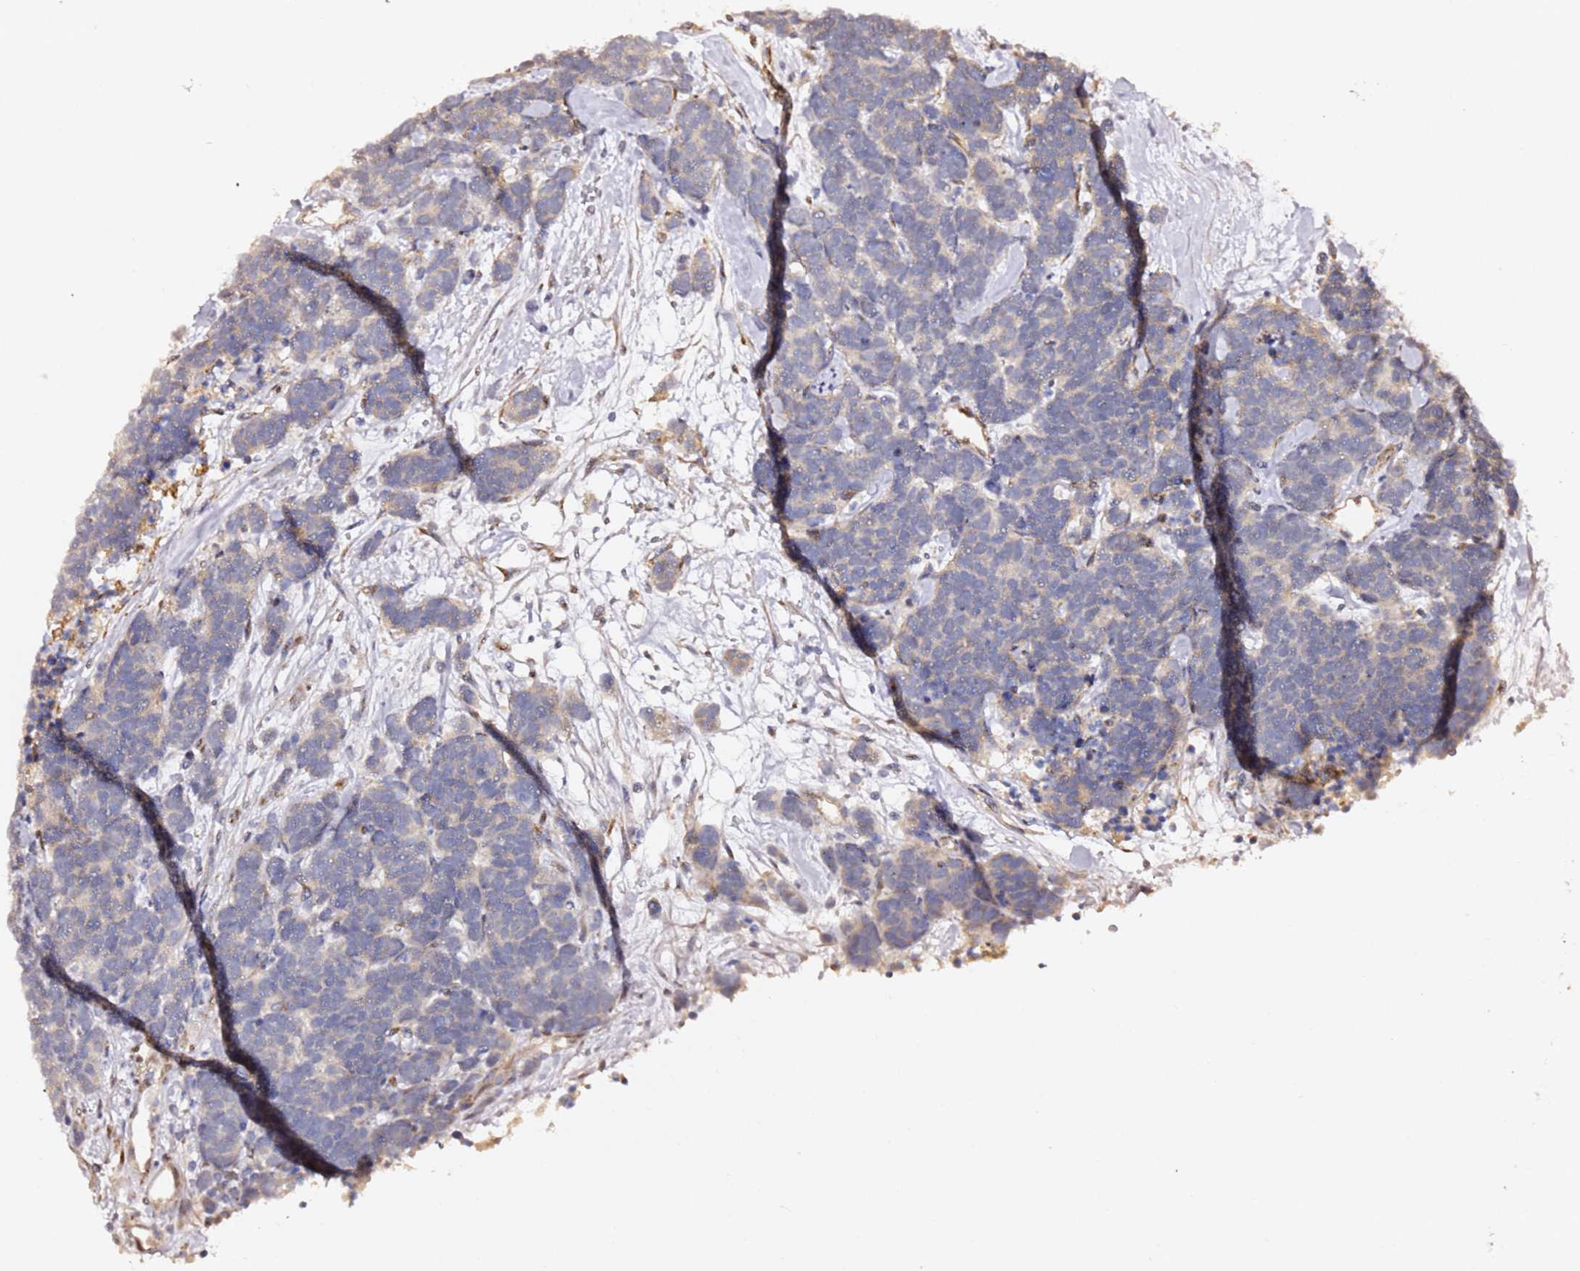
{"staining": {"intensity": "negative", "quantity": "none", "location": "none"}, "tissue": "carcinoid", "cell_type": "Tumor cells", "image_type": "cancer", "snomed": [{"axis": "morphology", "description": "Carcinoma, NOS"}, {"axis": "morphology", "description": "Carcinoid, malignant, NOS"}, {"axis": "topography", "description": "Urinary bladder"}], "caption": "Immunohistochemical staining of human carcinoid (malignant) shows no significant expression in tumor cells. The staining is performed using DAB brown chromogen with nuclei counter-stained in using hematoxylin.", "gene": "HSD17B7", "patient": {"sex": "male", "age": 57}}